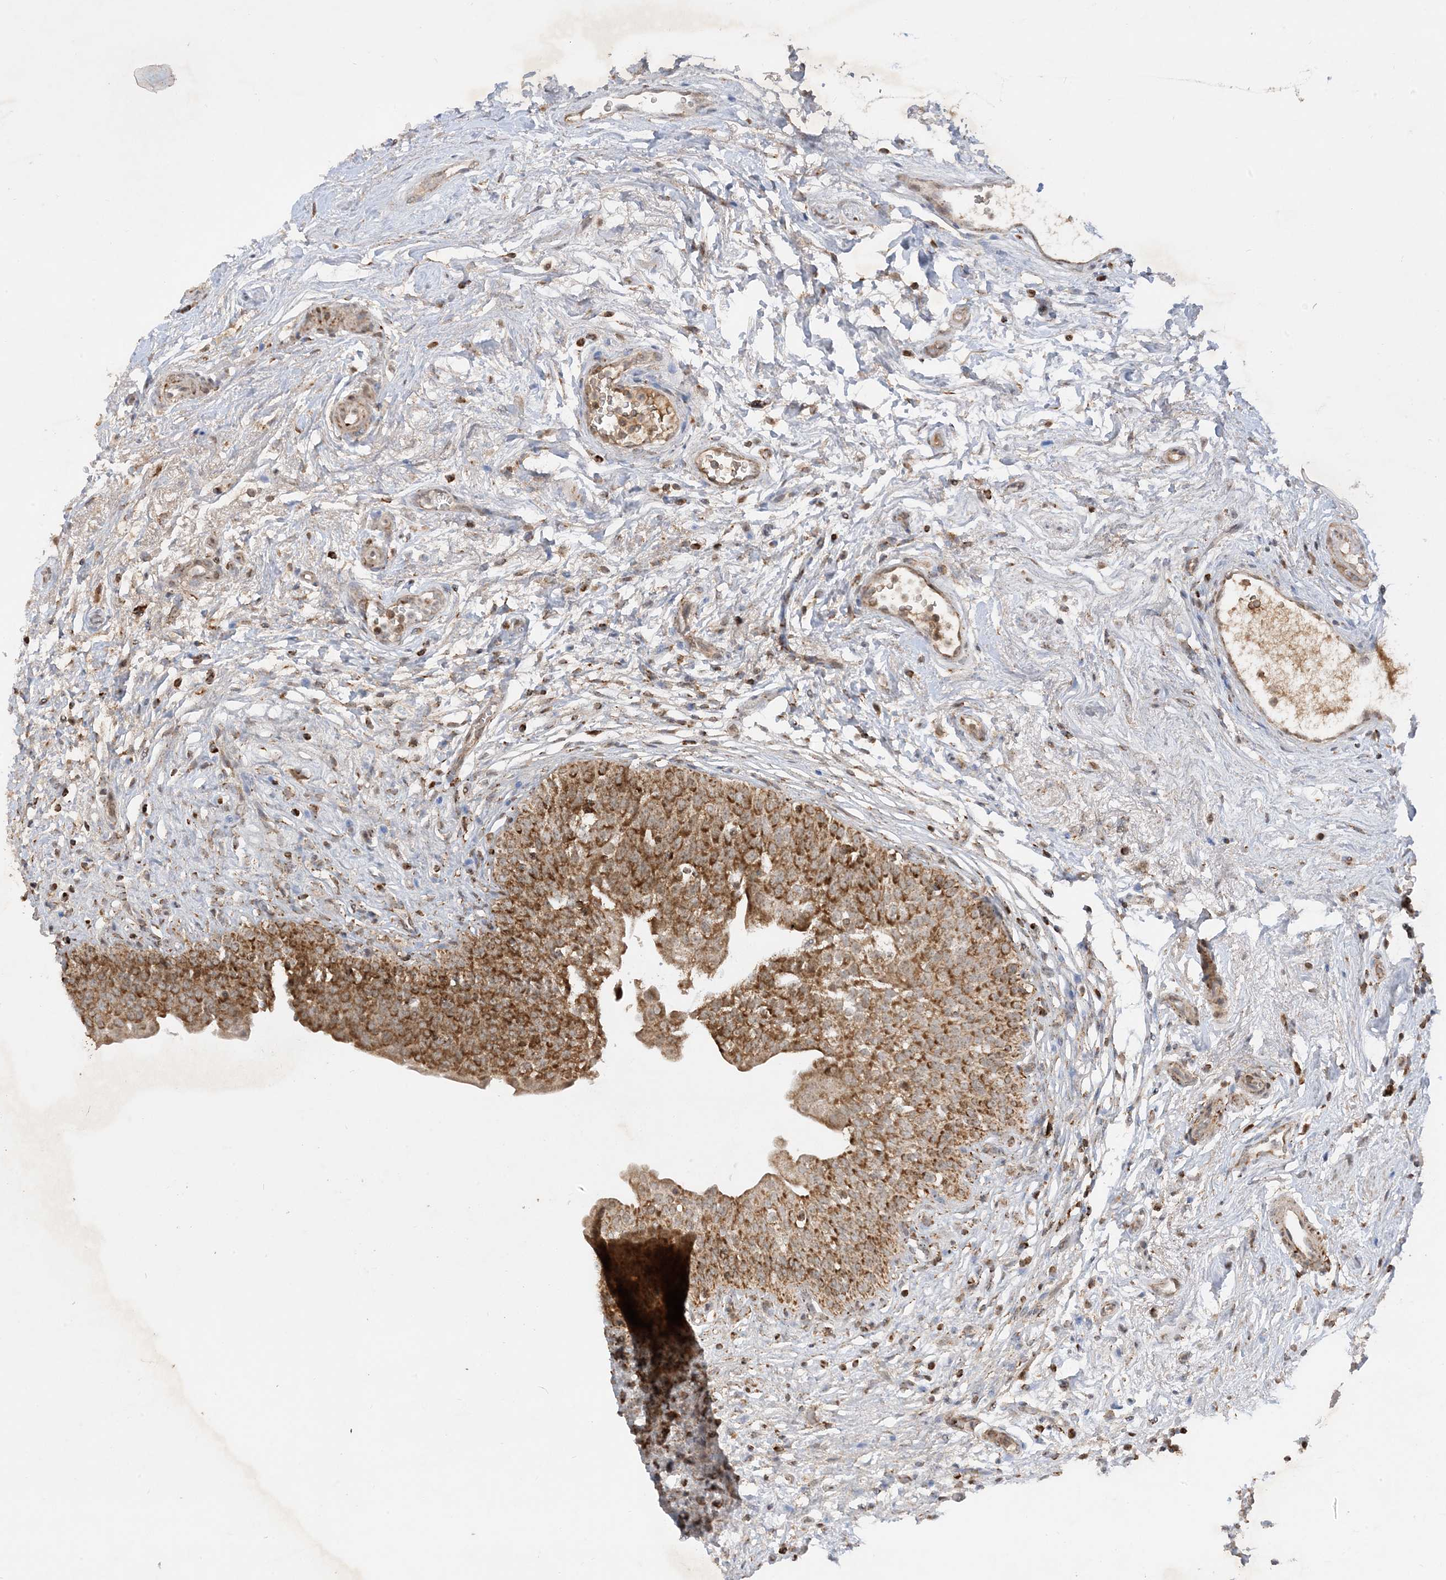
{"staining": {"intensity": "moderate", "quantity": ">75%", "location": "cytoplasmic/membranous"}, "tissue": "urinary bladder", "cell_type": "Urothelial cells", "image_type": "normal", "snomed": [{"axis": "morphology", "description": "Normal tissue, NOS"}, {"axis": "topography", "description": "Urinary bladder"}], "caption": "Immunohistochemical staining of unremarkable urinary bladder exhibits moderate cytoplasmic/membranous protein positivity in approximately >75% of urothelial cells.", "gene": "NDUFAF3", "patient": {"sex": "male", "age": 83}}